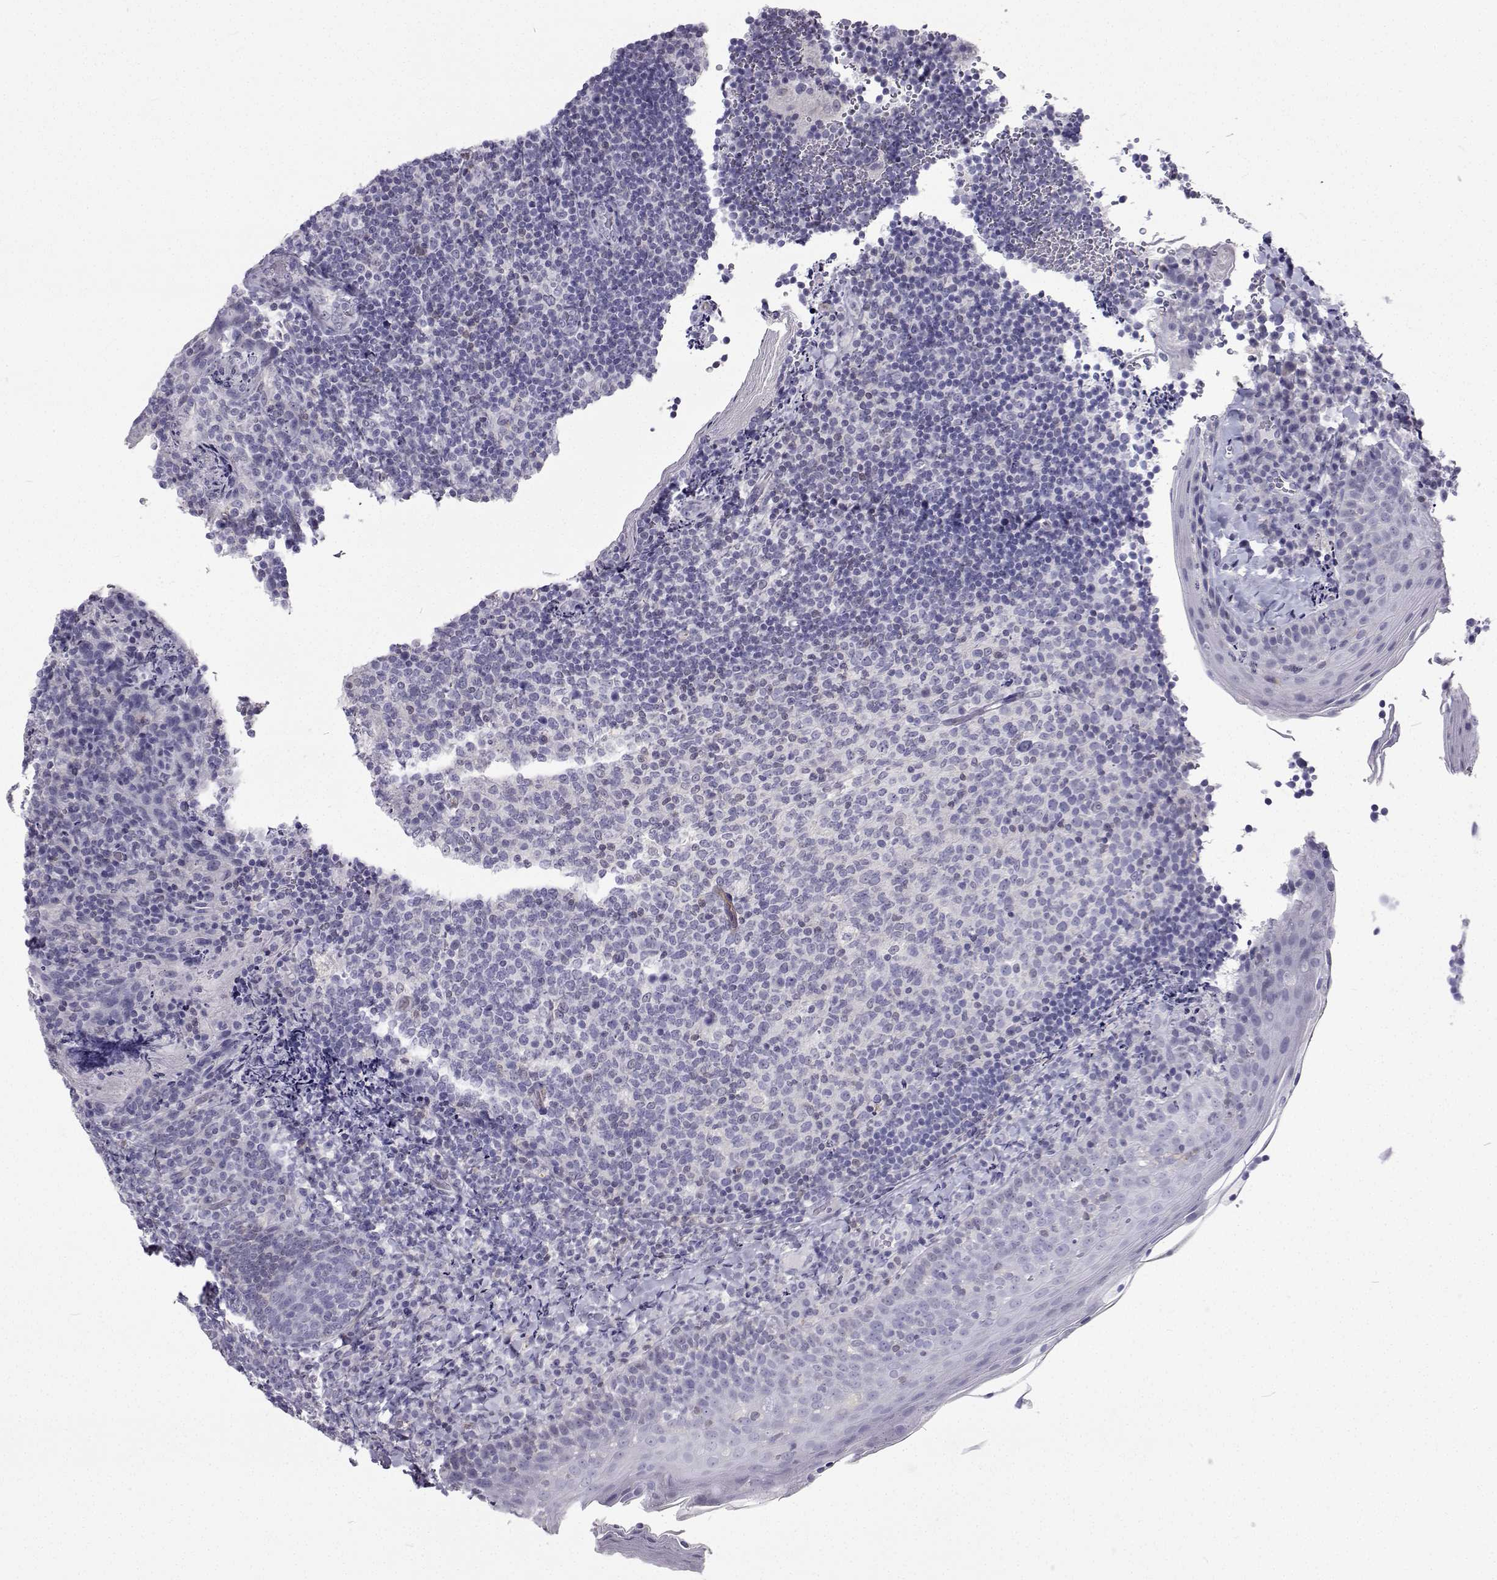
{"staining": {"intensity": "negative", "quantity": "none", "location": "none"}, "tissue": "tonsil", "cell_type": "Germinal center cells", "image_type": "normal", "snomed": [{"axis": "morphology", "description": "Normal tissue, NOS"}, {"axis": "topography", "description": "Tonsil"}], "caption": "IHC micrograph of unremarkable human tonsil stained for a protein (brown), which displays no expression in germinal center cells.", "gene": "GALM", "patient": {"sex": "female", "age": 10}}